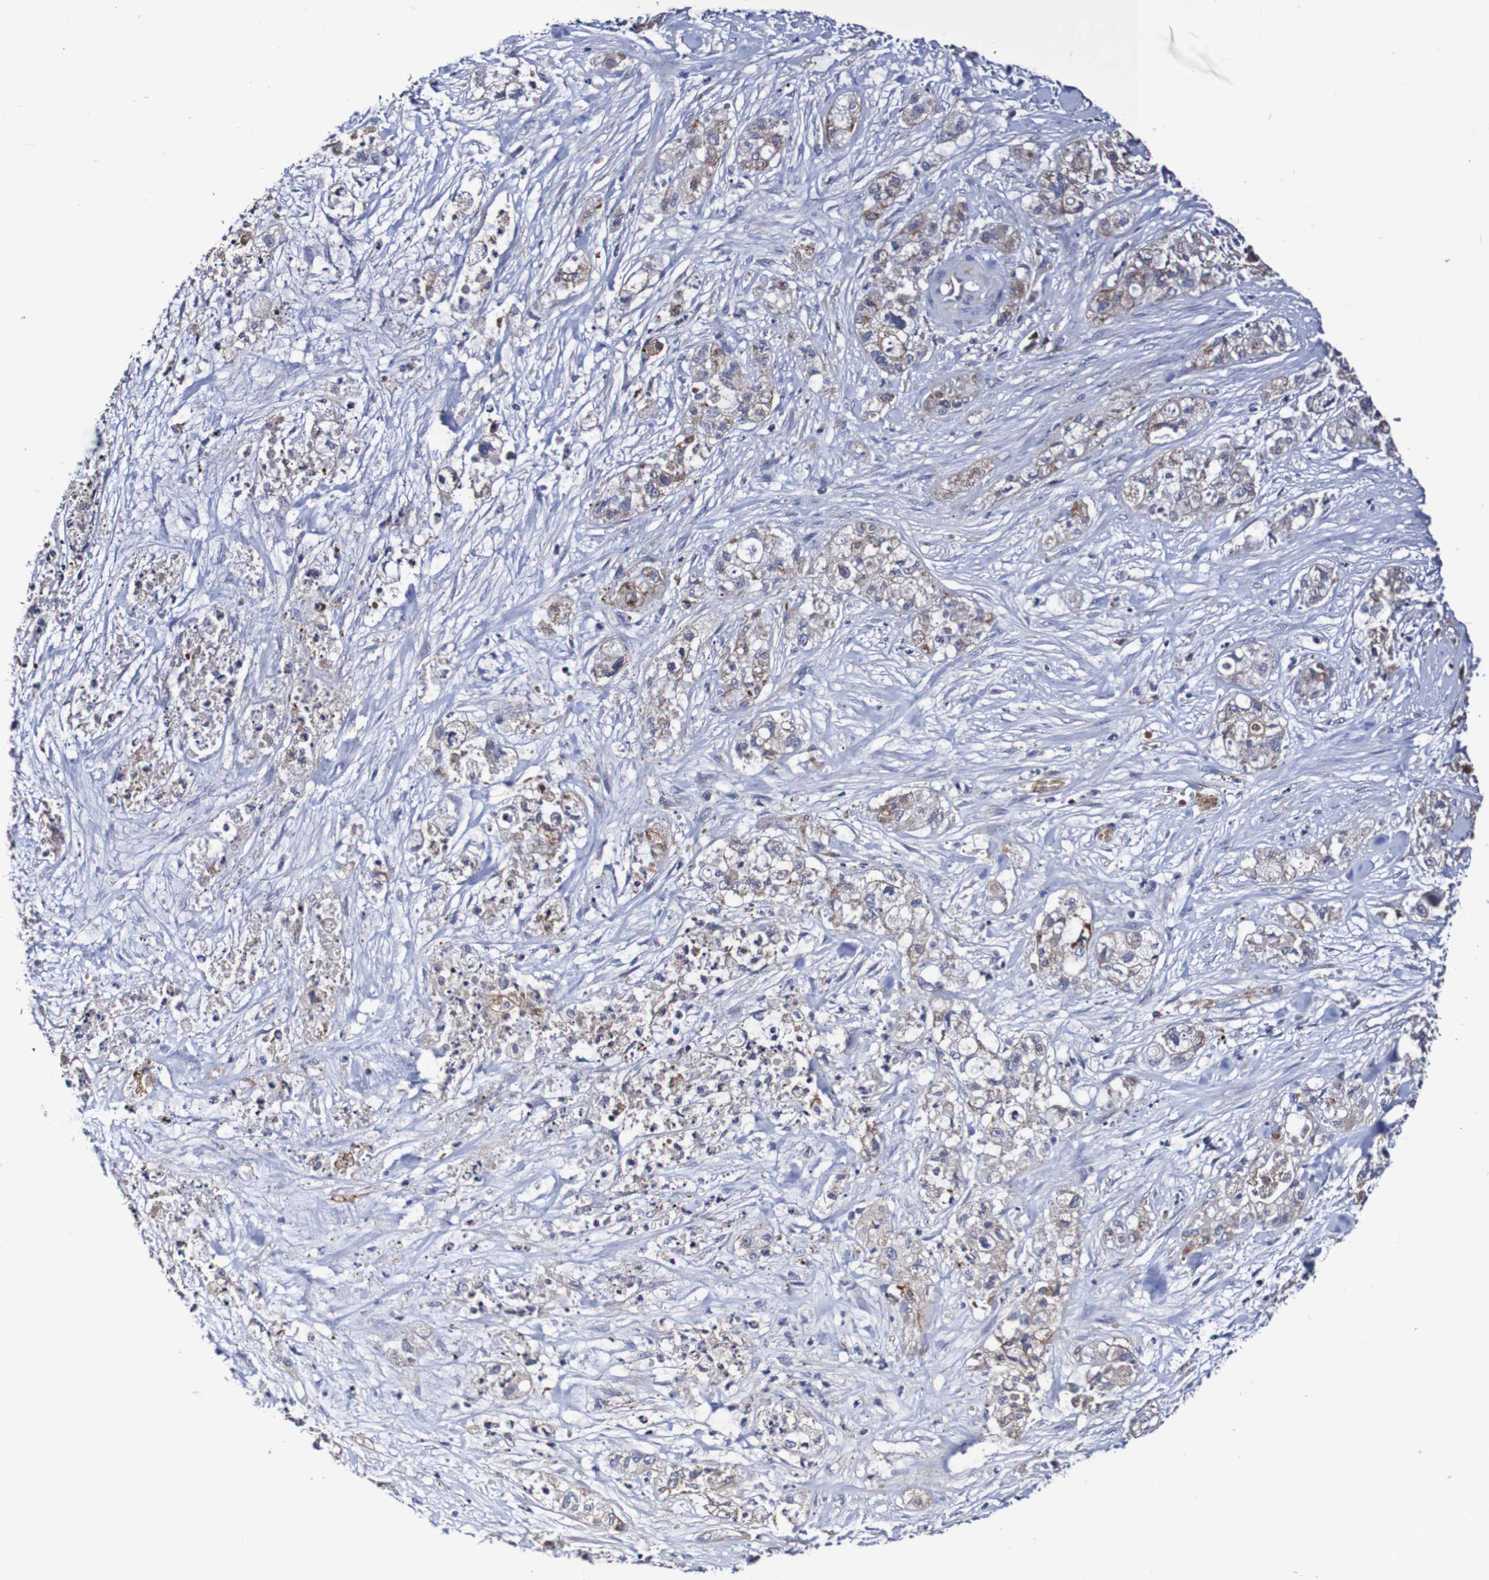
{"staining": {"intensity": "negative", "quantity": "none", "location": "none"}, "tissue": "pancreatic cancer", "cell_type": "Tumor cells", "image_type": "cancer", "snomed": [{"axis": "morphology", "description": "Adenocarcinoma, NOS"}, {"axis": "topography", "description": "Pancreas"}], "caption": "This is an immunohistochemistry photomicrograph of human pancreatic adenocarcinoma. There is no staining in tumor cells.", "gene": "WNT4", "patient": {"sex": "female", "age": 78}}